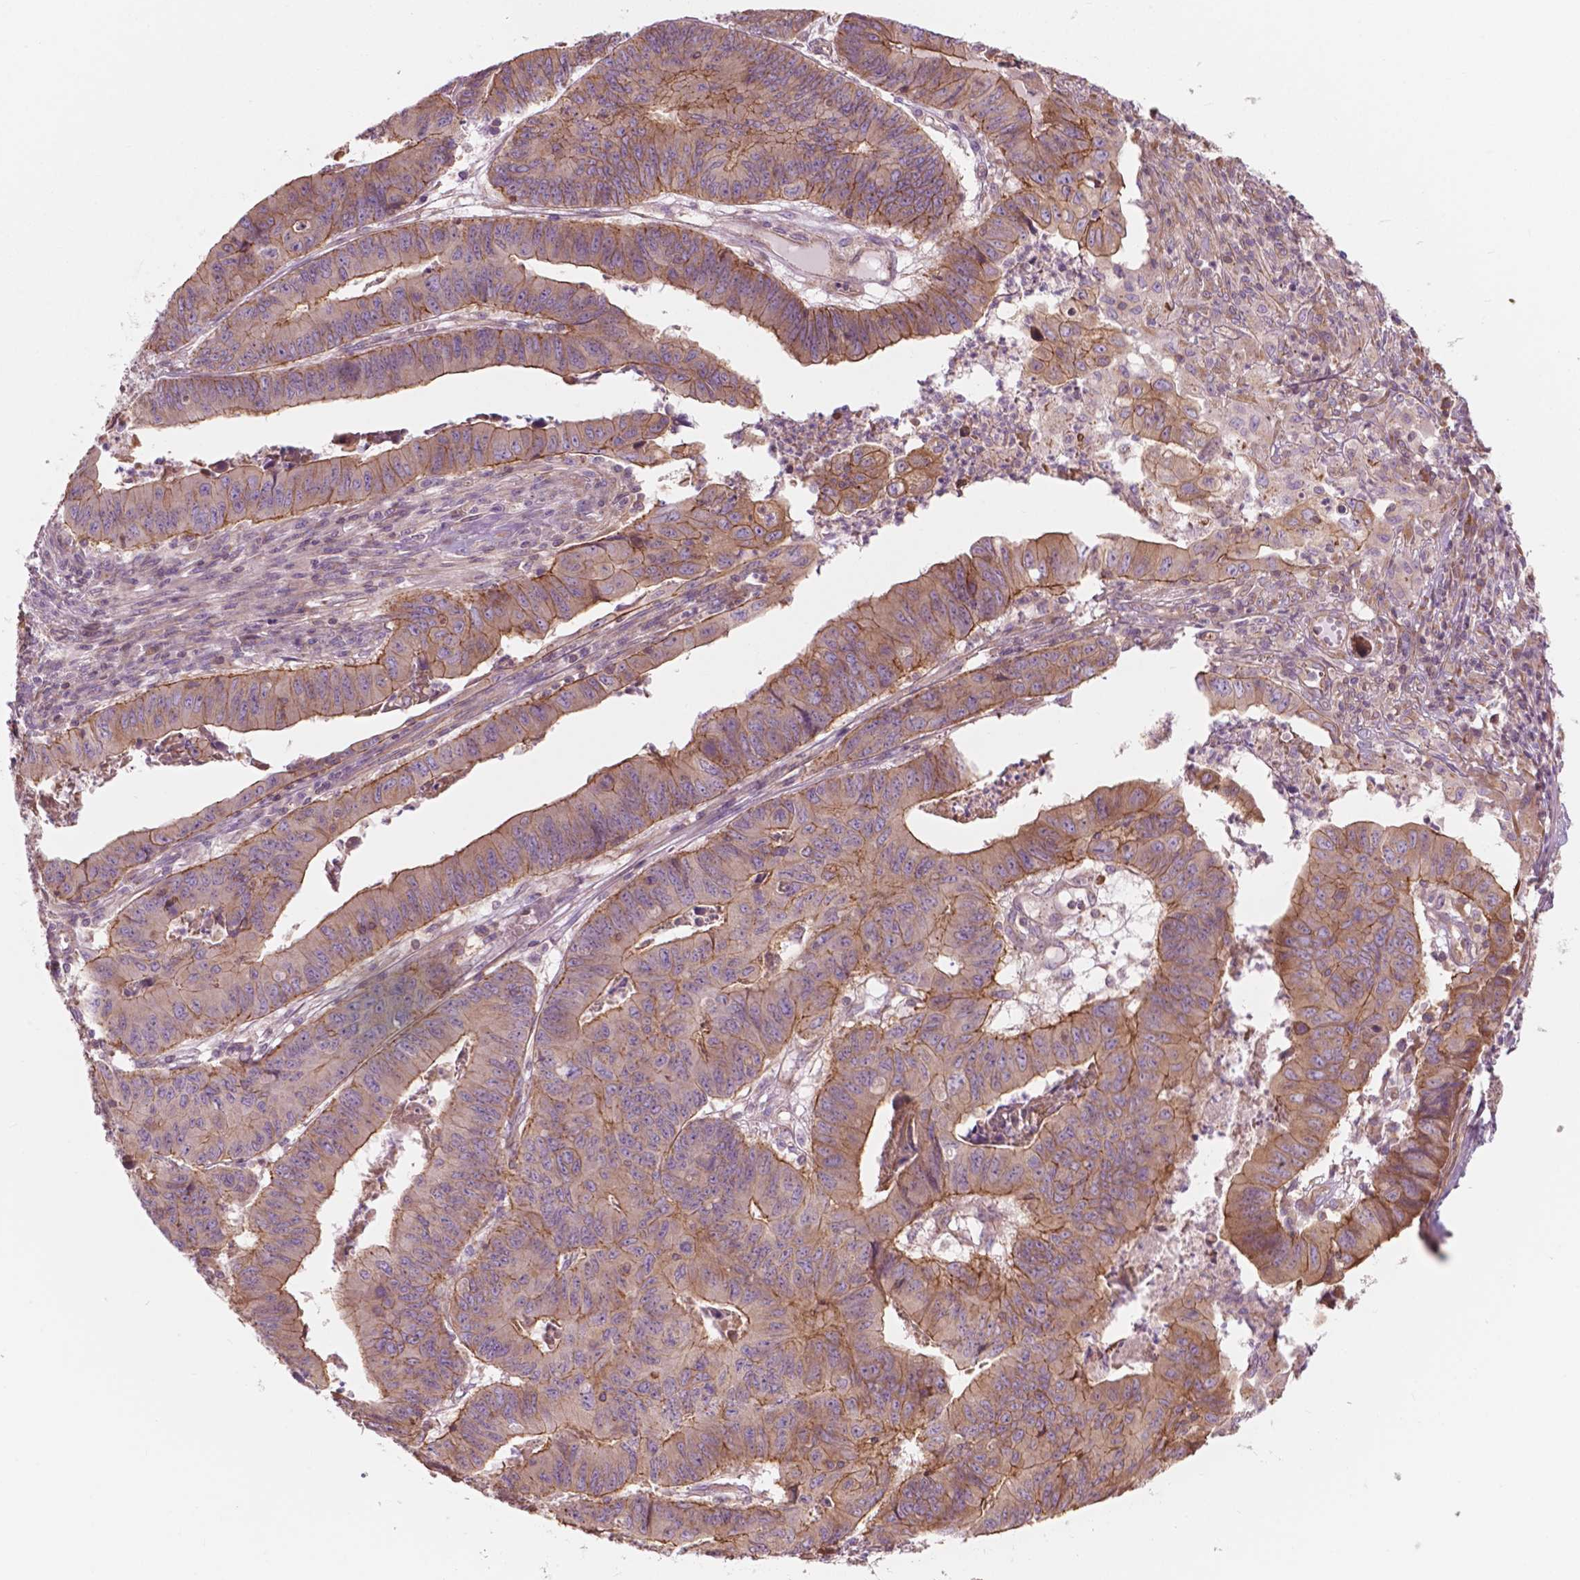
{"staining": {"intensity": "moderate", "quantity": "25%-75%", "location": "cytoplasmic/membranous"}, "tissue": "stomach cancer", "cell_type": "Tumor cells", "image_type": "cancer", "snomed": [{"axis": "morphology", "description": "Adenocarcinoma, NOS"}, {"axis": "topography", "description": "Stomach, lower"}], "caption": "Stomach cancer was stained to show a protein in brown. There is medium levels of moderate cytoplasmic/membranous staining in about 25%-75% of tumor cells.", "gene": "SURF4", "patient": {"sex": "male", "age": 77}}